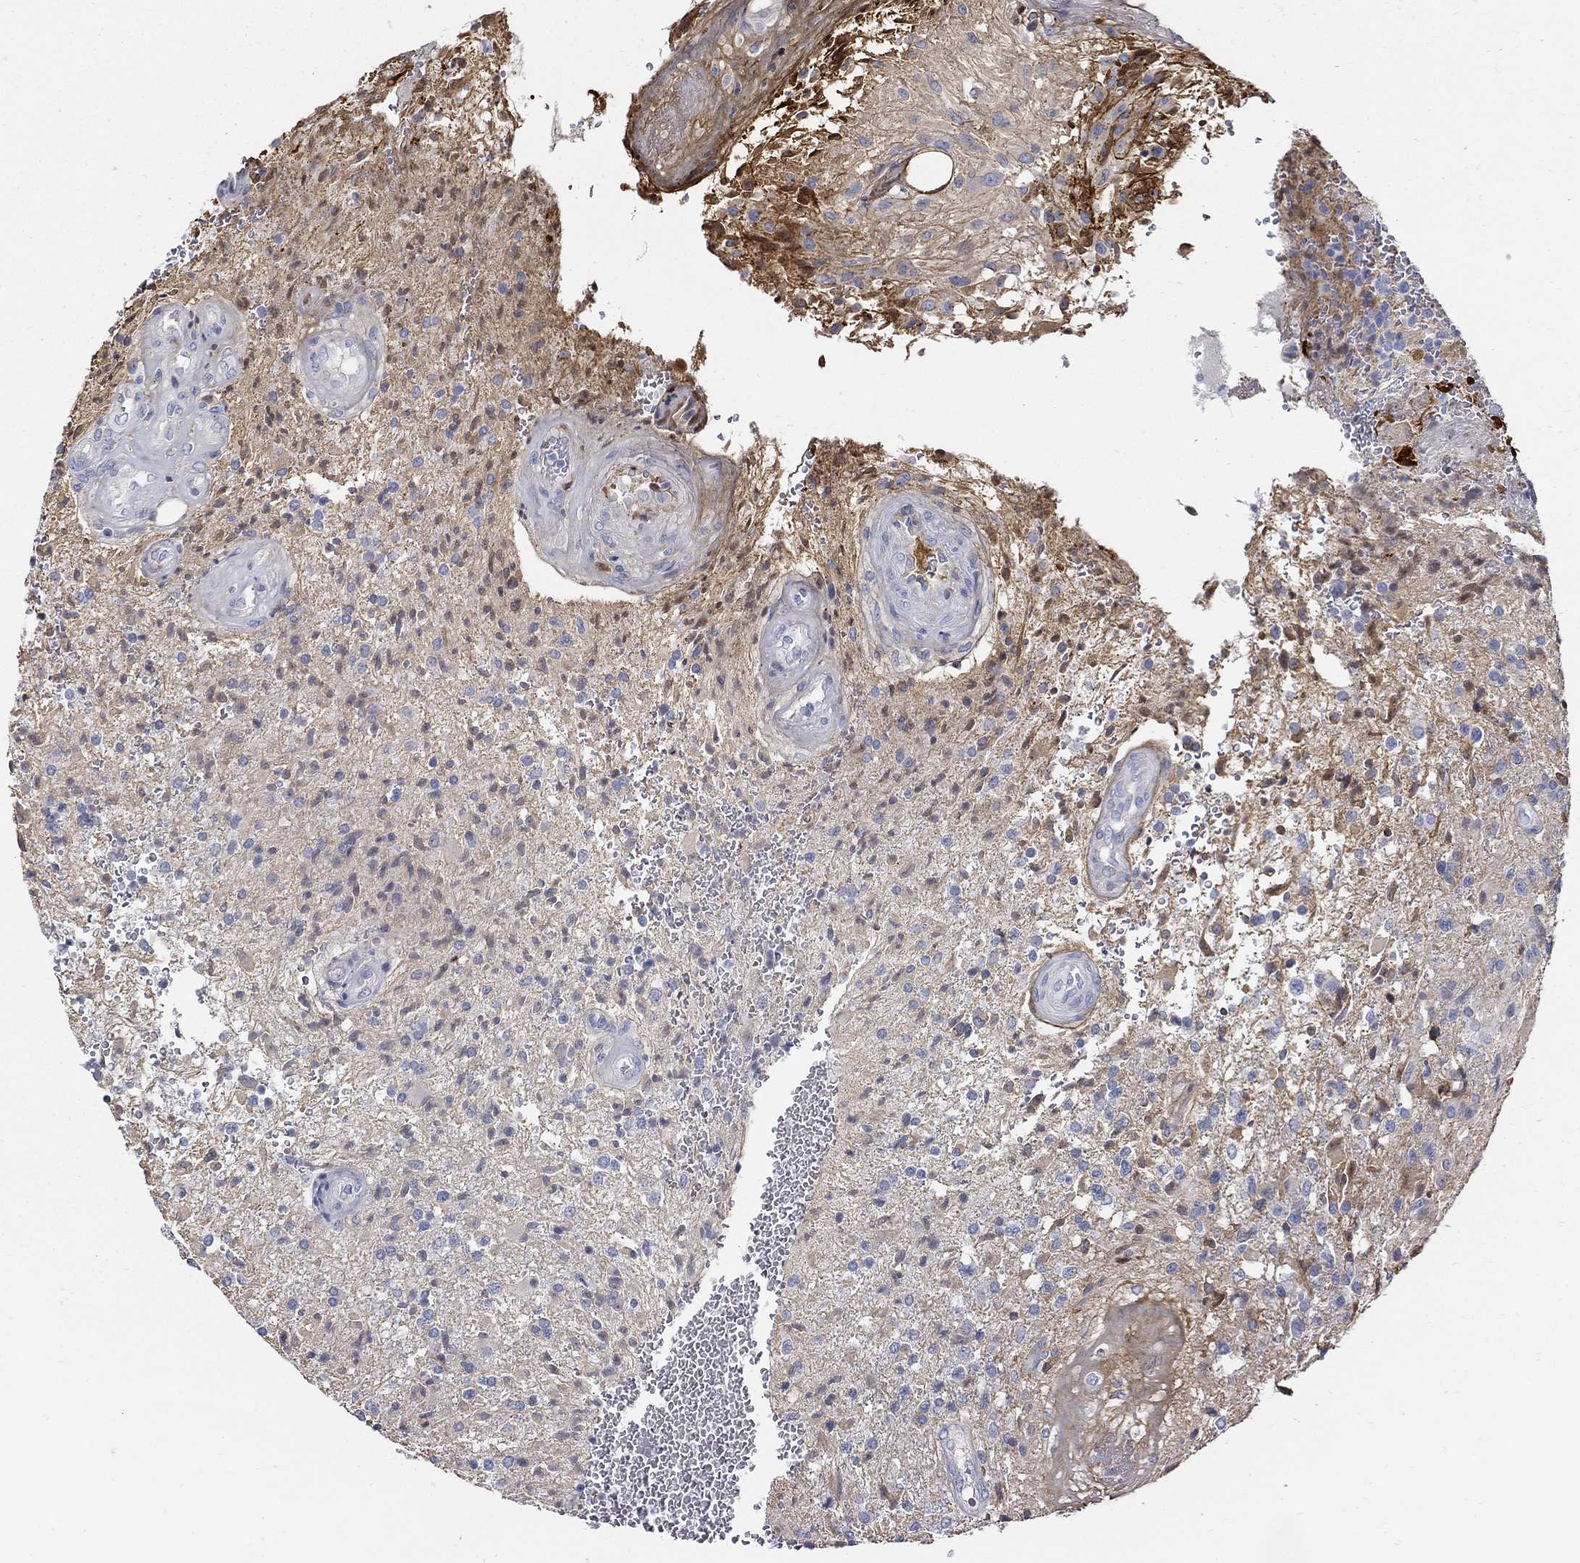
{"staining": {"intensity": "negative", "quantity": "none", "location": "none"}, "tissue": "glioma", "cell_type": "Tumor cells", "image_type": "cancer", "snomed": [{"axis": "morphology", "description": "Glioma, malignant, High grade"}, {"axis": "topography", "description": "Brain"}], "caption": "This photomicrograph is of glioma stained with immunohistochemistry to label a protein in brown with the nuclei are counter-stained blue. There is no positivity in tumor cells. The staining is performed using DAB brown chromogen with nuclei counter-stained in using hematoxylin.", "gene": "TGFBI", "patient": {"sex": "male", "age": 56}}